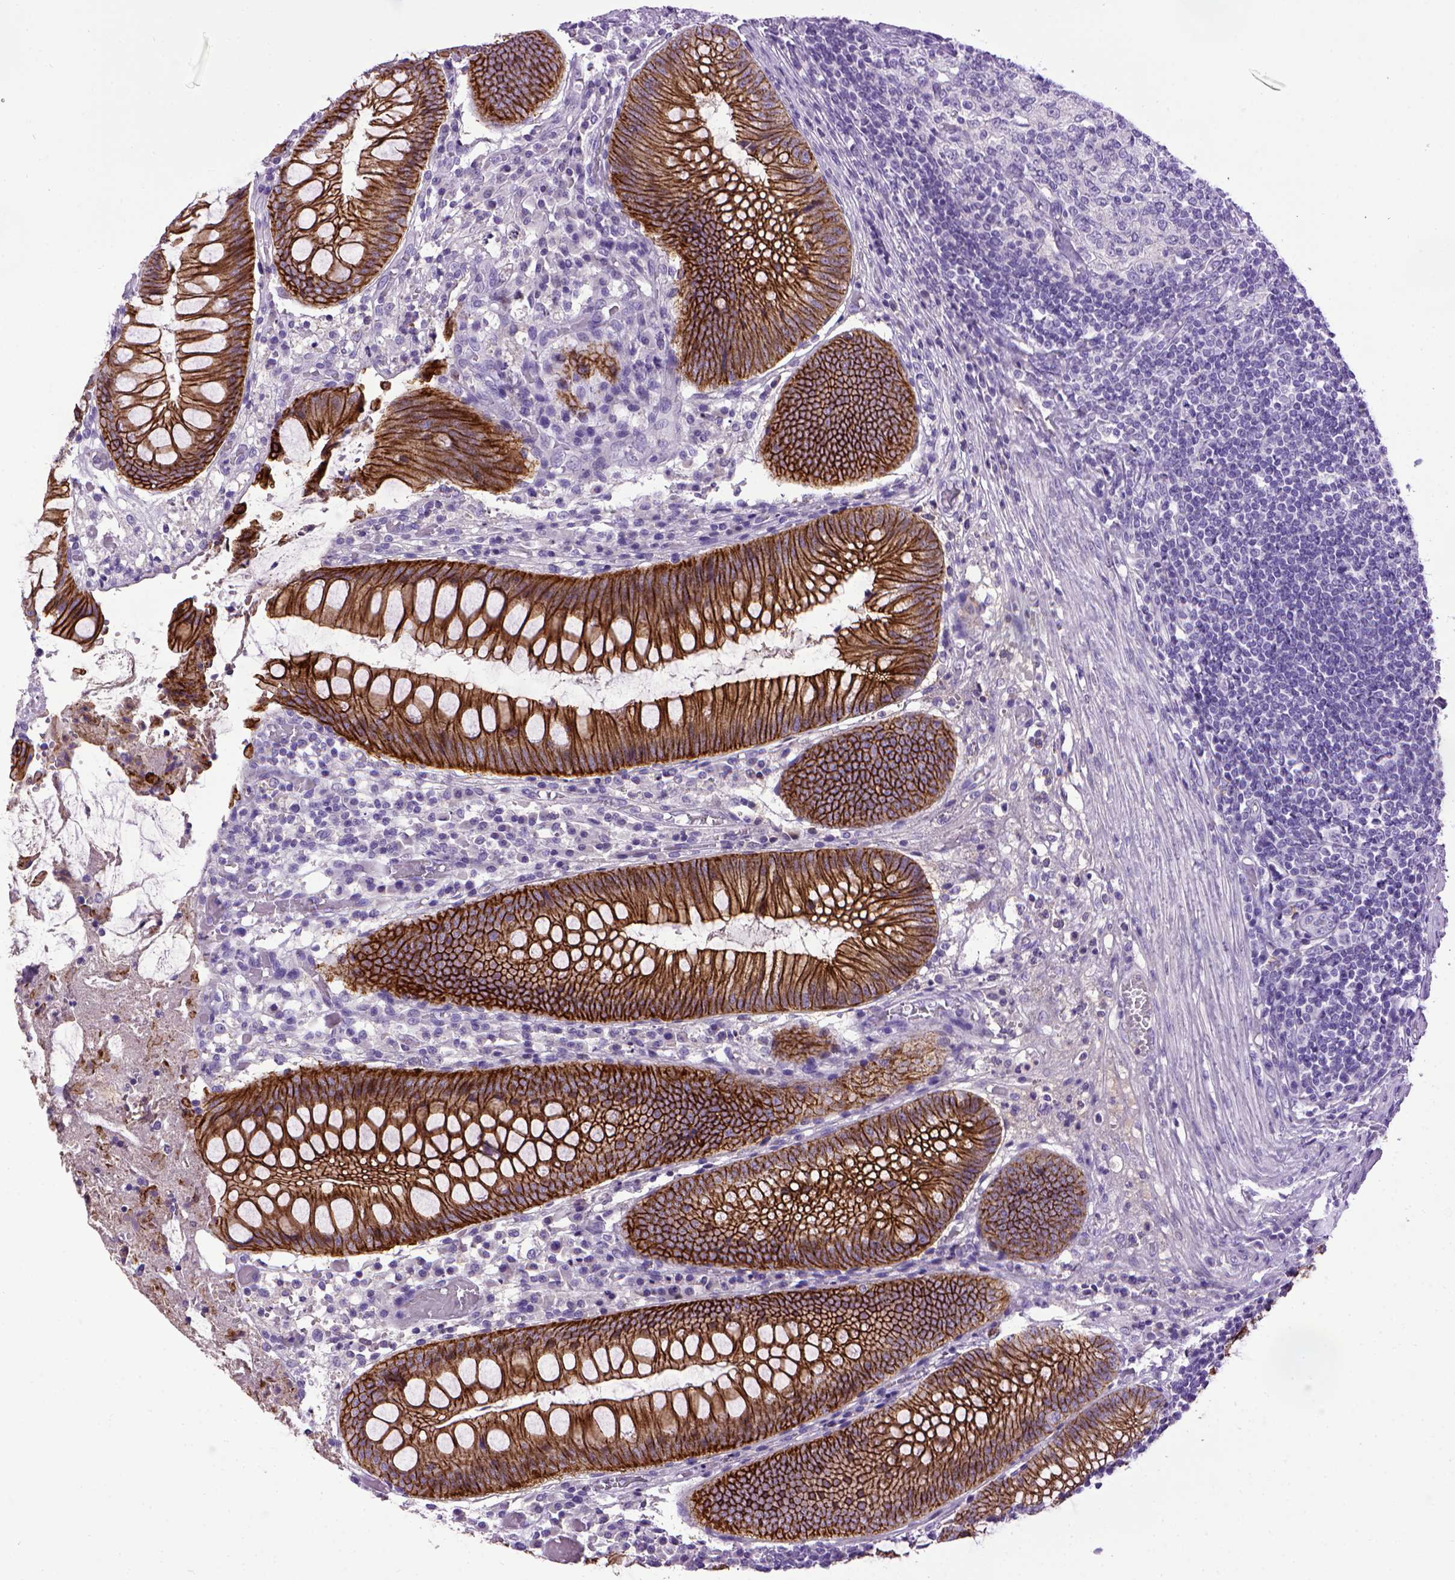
{"staining": {"intensity": "strong", "quantity": ">75%", "location": "cytoplasmic/membranous"}, "tissue": "appendix", "cell_type": "Glandular cells", "image_type": "normal", "snomed": [{"axis": "morphology", "description": "Normal tissue, NOS"}, {"axis": "morphology", "description": "Inflammation, NOS"}, {"axis": "topography", "description": "Appendix"}], "caption": "Strong cytoplasmic/membranous staining for a protein is seen in approximately >75% of glandular cells of benign appendix using IHC.", "gene": "CDH1", "patient": {"sex": "male", "age": 16}}